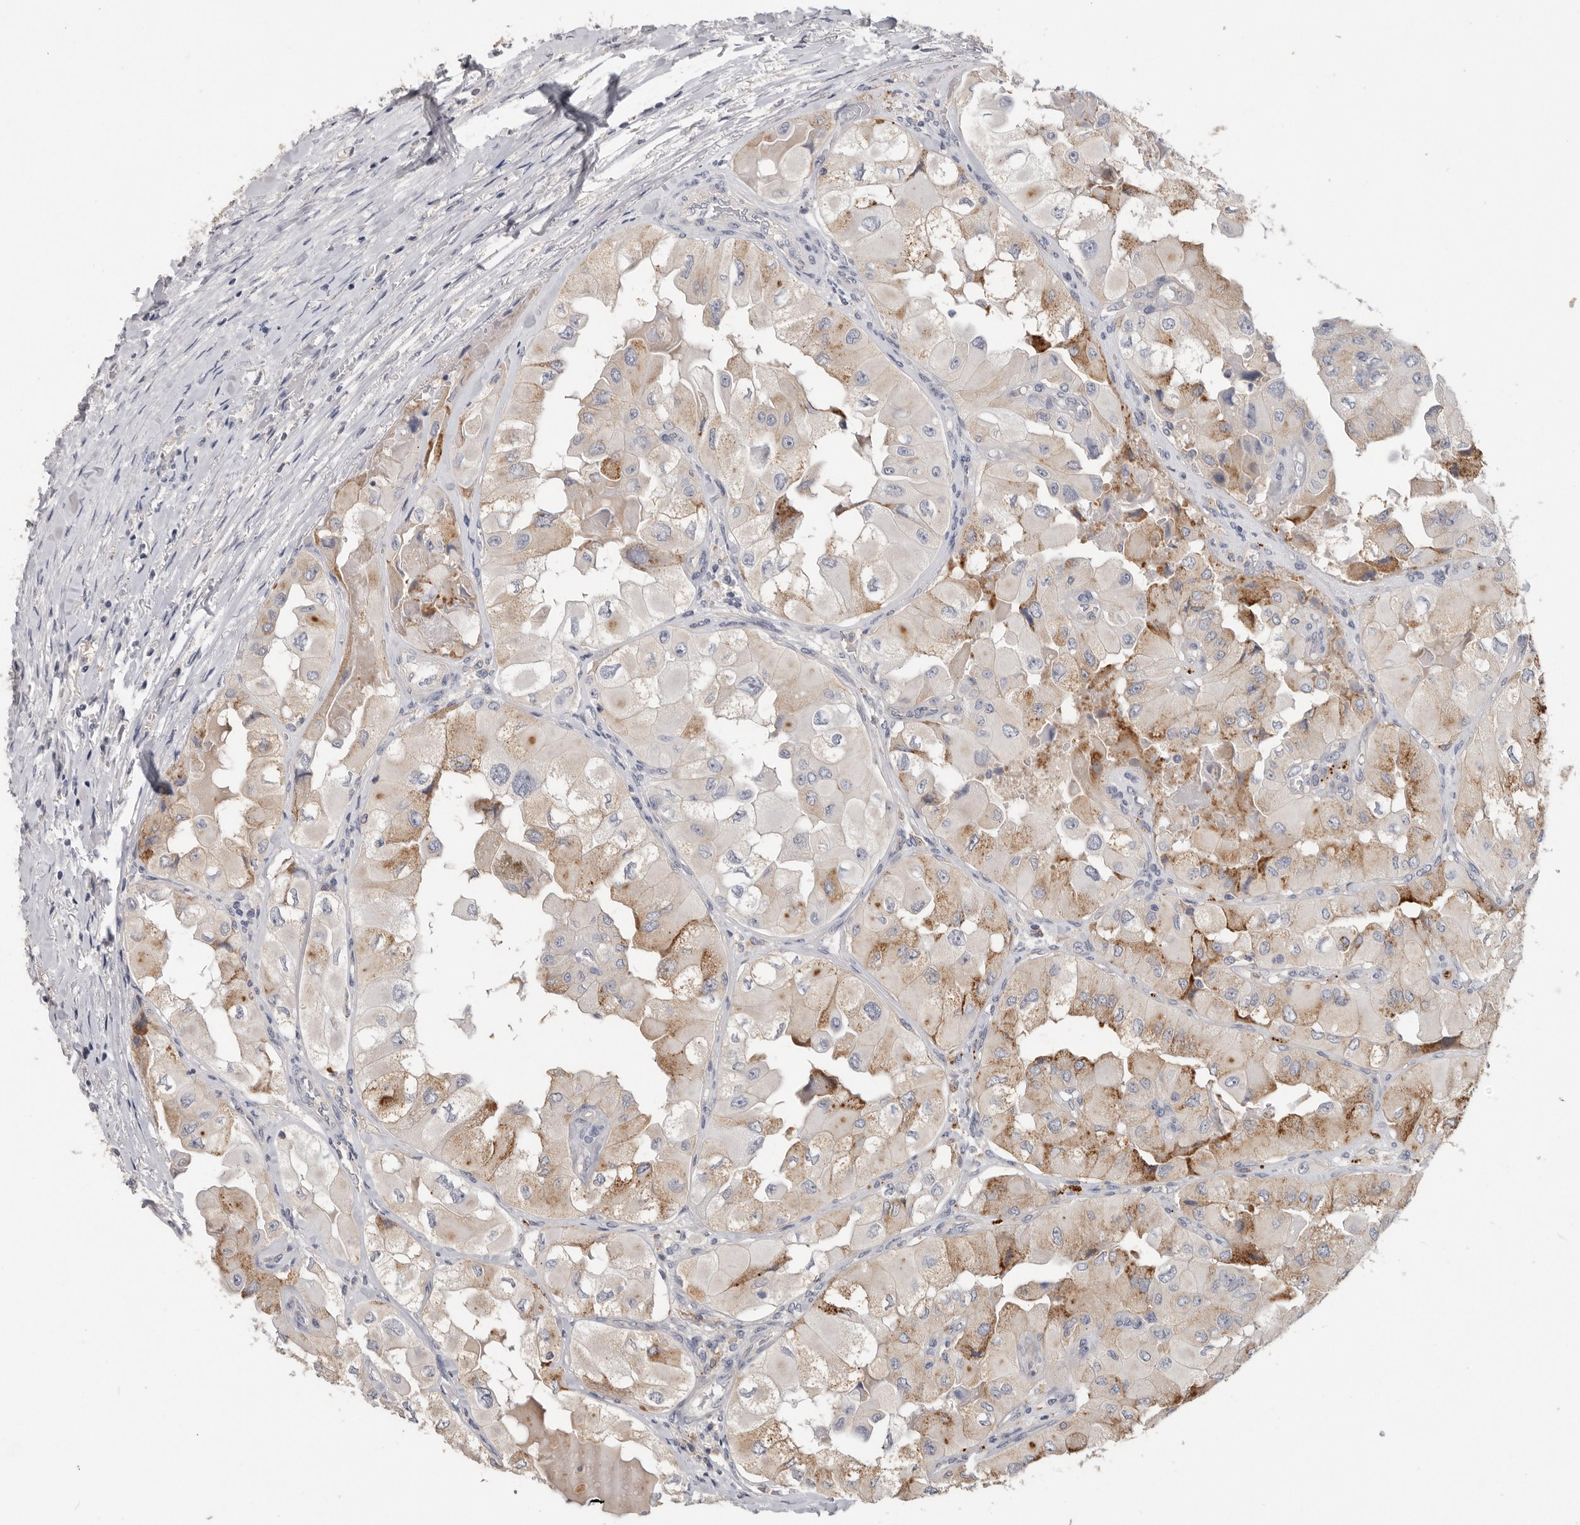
{"staining": {"intensity": "moderate", "quantity": "<25%", "location": "cytoplasmic/membranous"}, "tissue": "thyroid cancer", "cell_type": "Tumor cells", "image_type": "cancer", "snomed": [{"axis": "morphology", "description": "Papillary adenocarcinoma, NOS"}, {"axis": "topography", "description": "Thyroid gland"}], "caption": "Brown immunohistochemical staining in human thyroid cancer (papillary adenocarcinoma) demonstrates moderate cytoplasmic/membranous staining in about <25% of tumor cells. The protein is stained brown, and the nuclei are stained in blue (DAB IHC with brightfield microscopy, high magnification).", "gene": "WDTC1", "patient": {"sex": "female", "age": 59}}